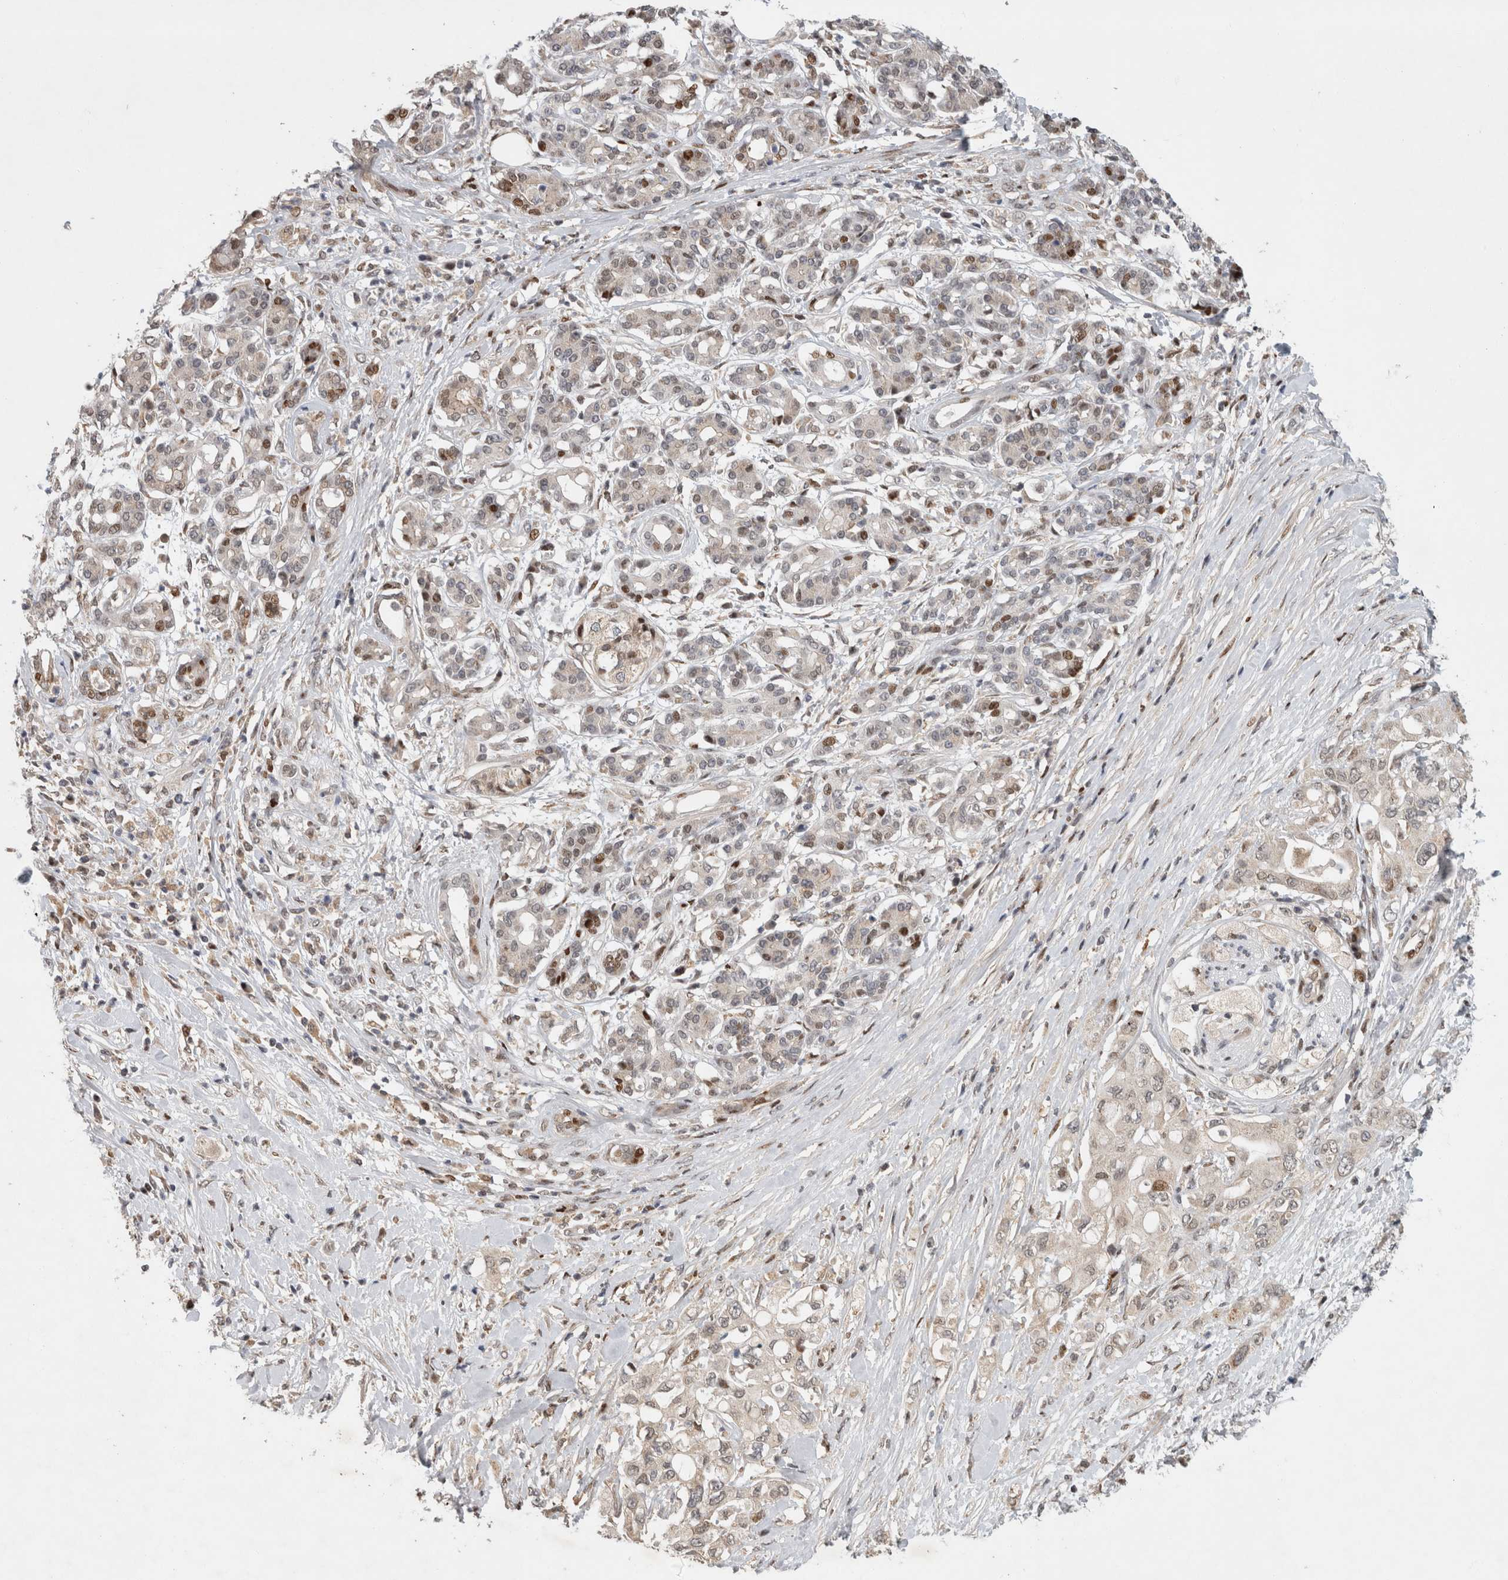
{"staining": {"intensity": "moderate", "quantity": "<25%", "location": "nuclear"}, "tissue": "pancreatic cancer", "cell_type": "Tumor cells", "image_type": "cancer", "snomed": [{"axis": "morphology", "description": "Adenocarcinoma, NOS"}, {"axis": "topography", "description": "Pancreas"}], "caption": "IHC image of neoplastic tissue: pancreatic adenocarcinoma stained using immunohistochemistry displays low levels of moderate protein expression localized specifically in the nuclear of tumor cells, appearing as a nuclear brown color.", "gene": "C8orf58", "patient": {"sex": "female", "age": 56}}